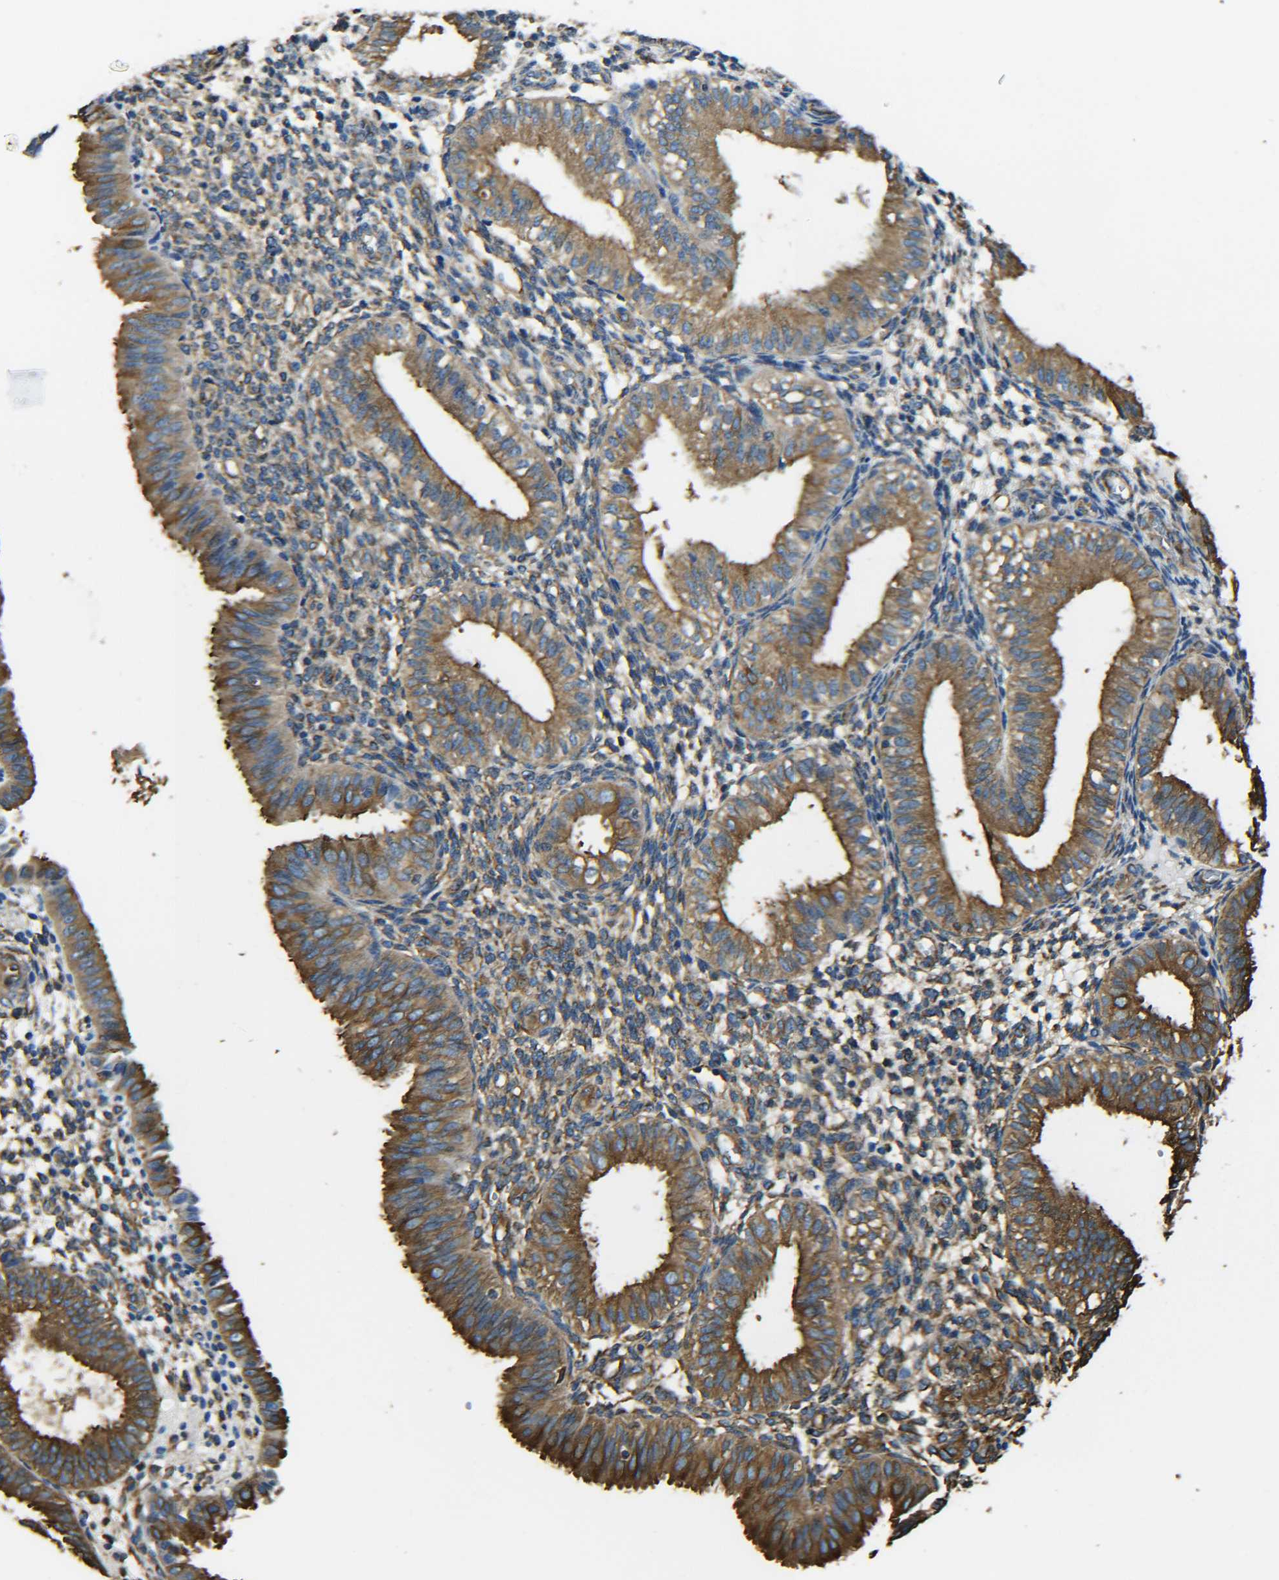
{"staining": {"intensity": "moderate", "quantity": "<25%", "location": "cytoplasmic/membranous"}, "tissue": "endometrium", "cell_type": "Cells in endometrial stroma", "image_type": "normal", "snomed": [{"axis": "morphology", "description": "Normal tissue, NOS"}, {"axis": "topography", "description": "Endometrium"}], "caption": "Immunohistochemical staining of benign endometrium exhibits moderate cytoplasmic/membranous protein positivity in about <25% of cells in endometrial stroma. The staining was performed using DAB (3,3'-diaminobenzidine) to visualize the protein expression in brown, while the nuclei were stained in blue with hematoxylin (Magnification: 20x).", "gene": "TUBB", "patient": {"sex": "female", "age": 39}}